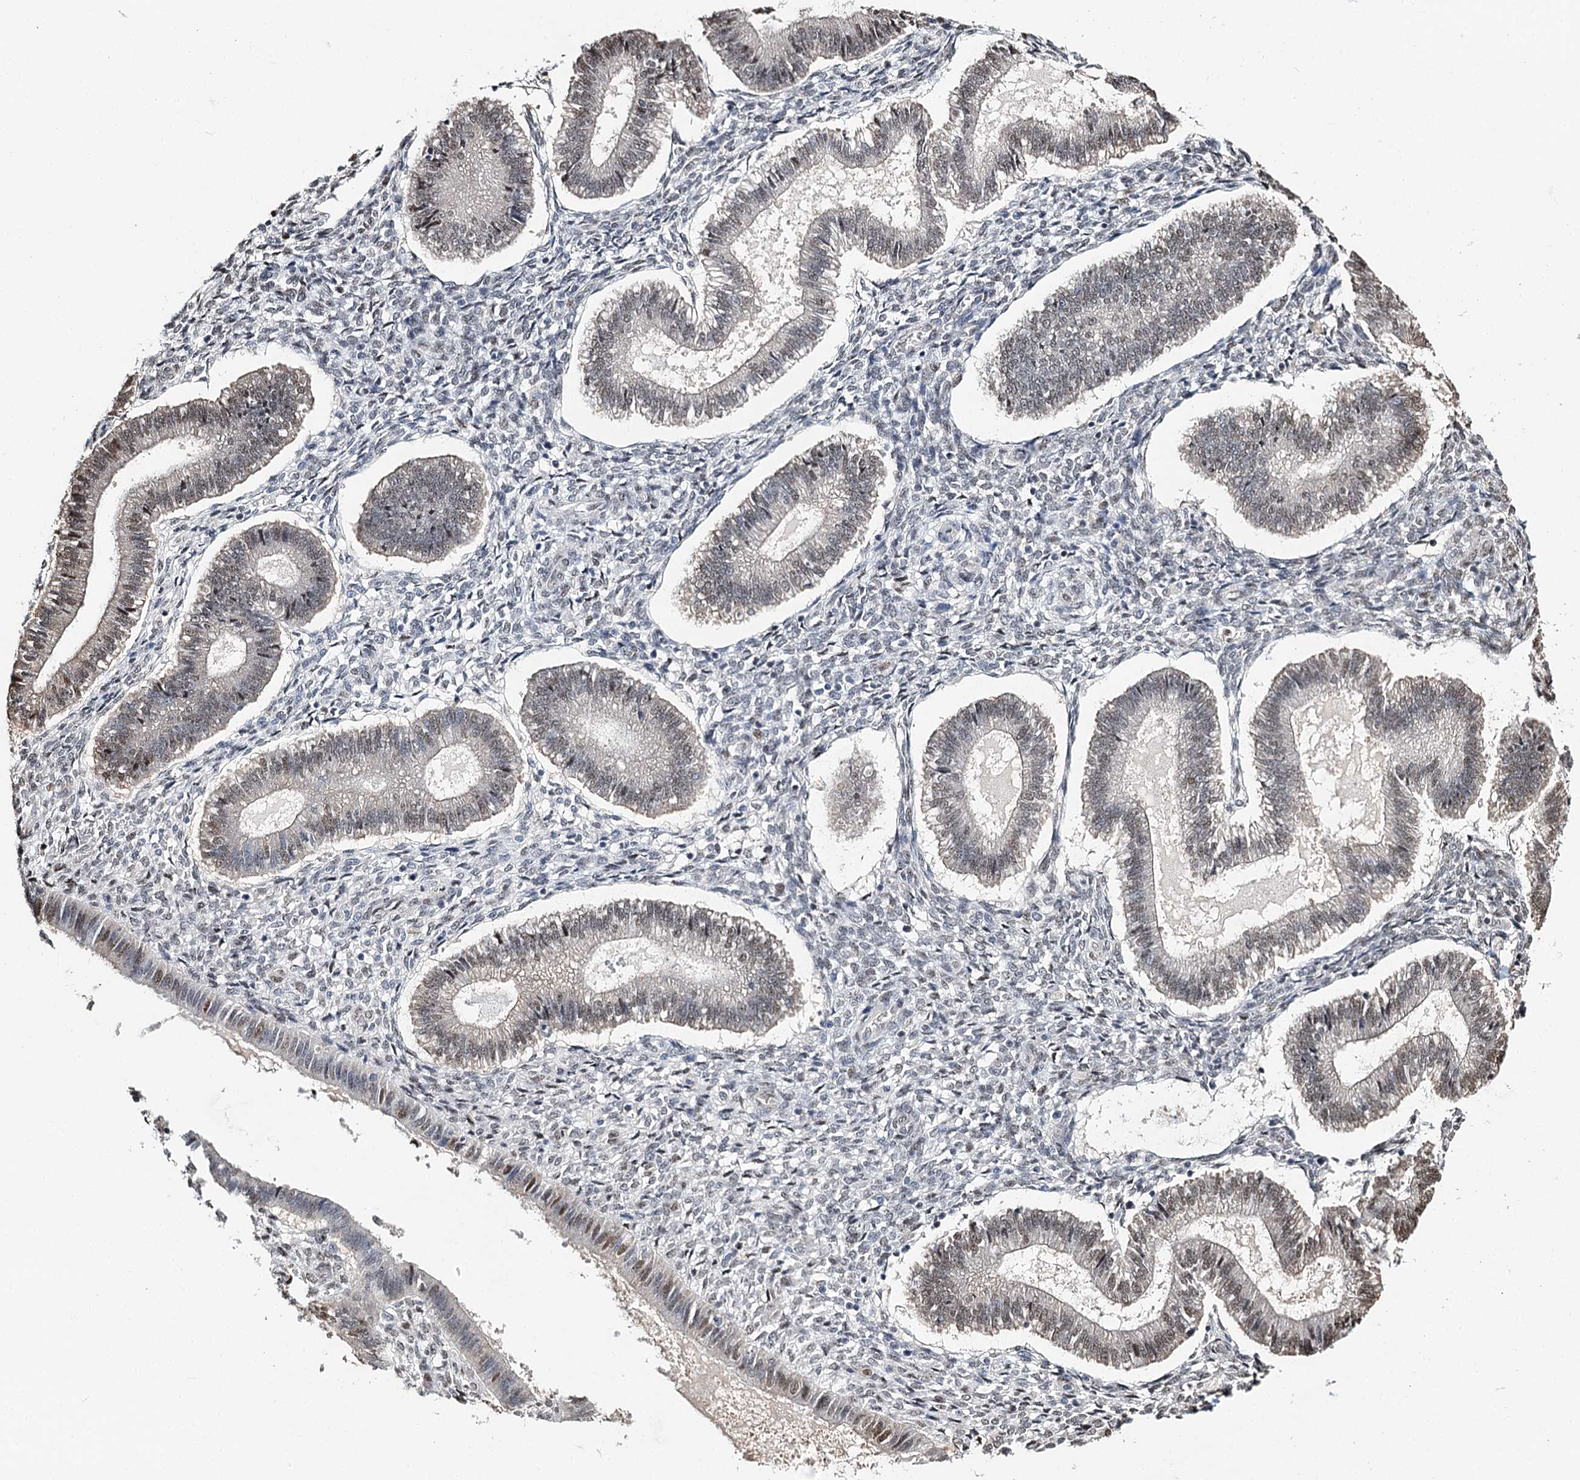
{"staining": {"intensity": "moderate", "quantity": "<25%", "location": "nuclear"}, "tissue": "endometrium", "cell_type": "Cells in endometrial stroma", "image_type": "normal", "snomed": [{"axis": "morphology", "description": "Normal tissue, NOS"}, {"axis": "topography", "description": "Endometrium"}], "caption": "Protein positivity by IHC demonstrates moderate nuclear staining in about <25% of cells in endometrial stroma in unremarkable endometrium. (brown staining indicates protein expression, while blue staining denotes nuclei).", "gene": "RPS27A", "patient": {"sex": "female", "age": 25}}